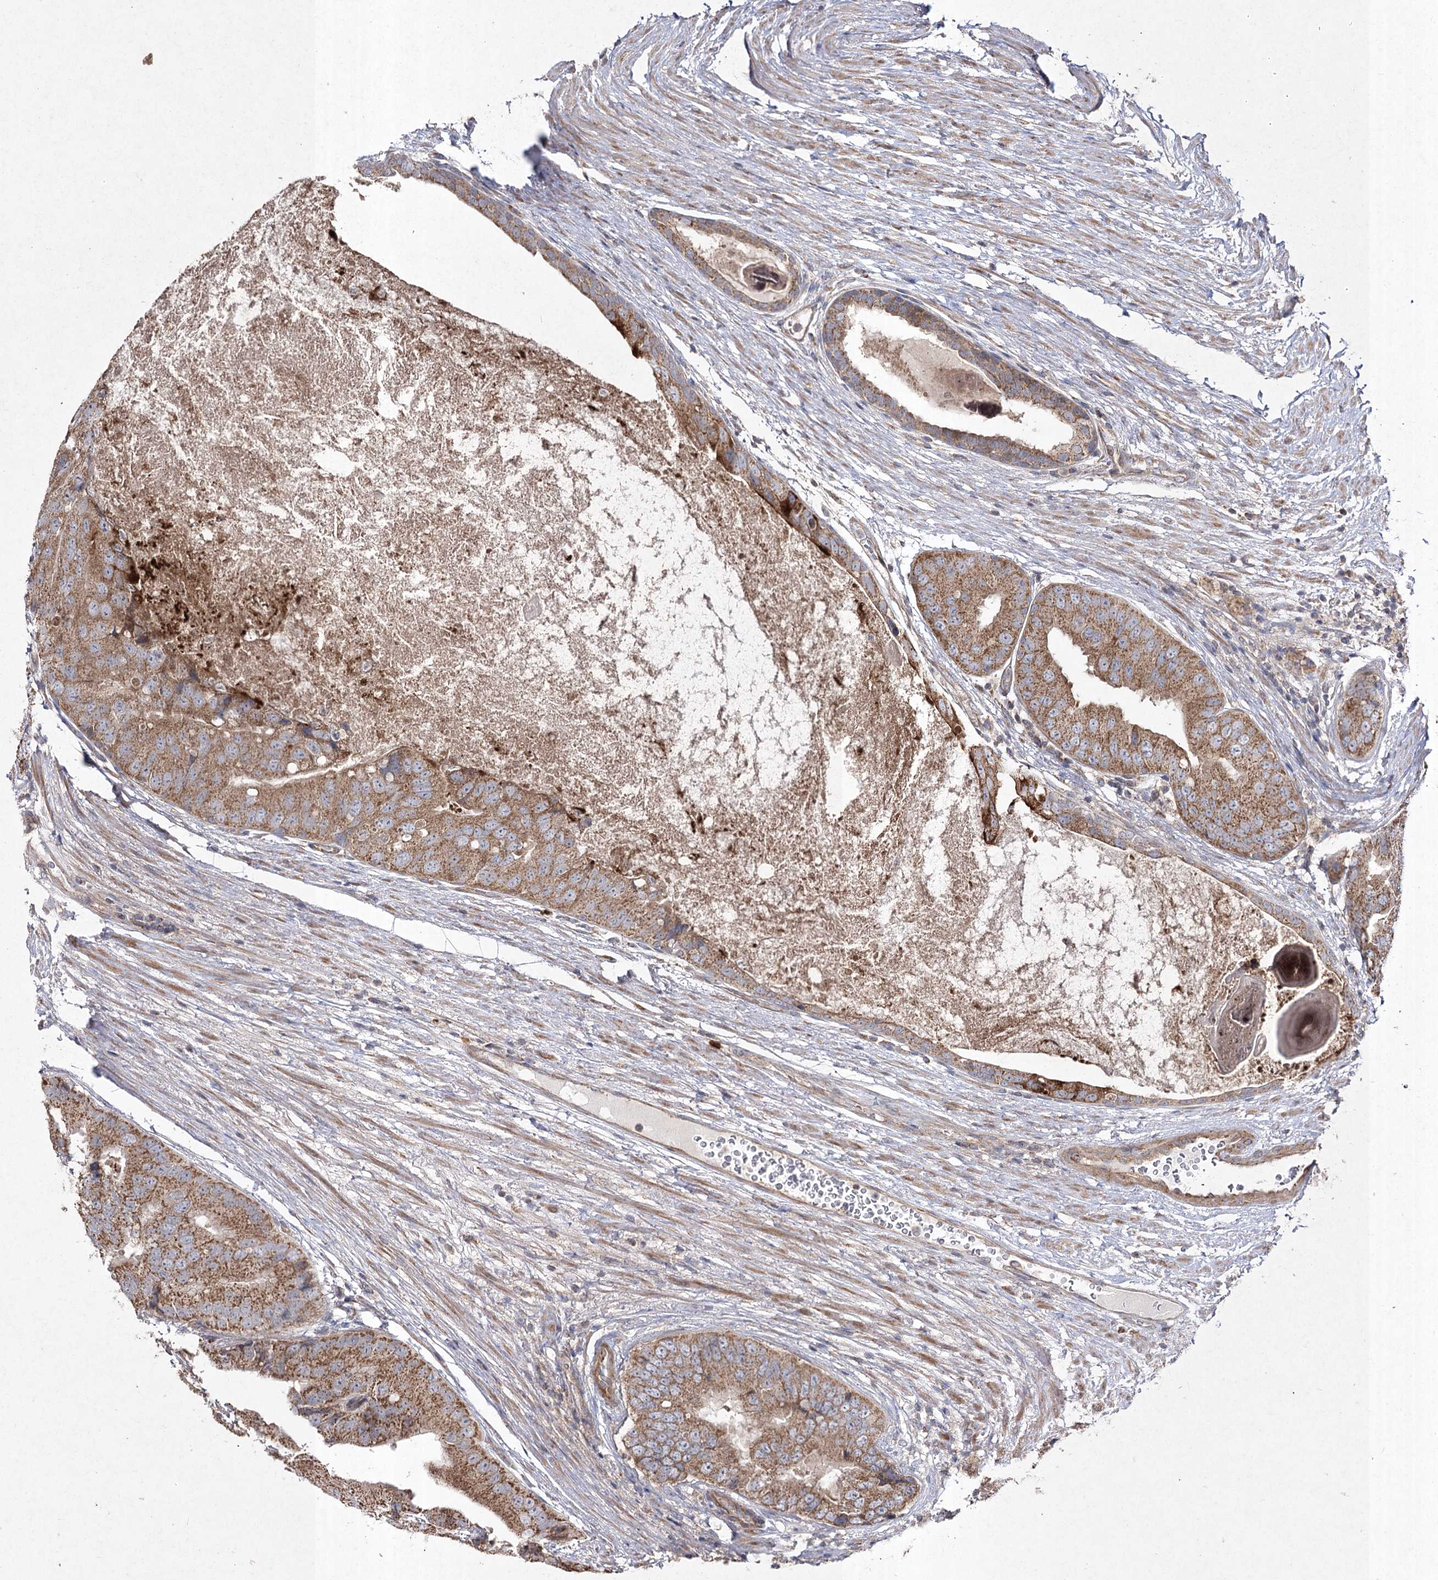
{"staining": {"intensity": "moderate", "quantity": ">75%", "location": "cytoplasmic/membranous"}, "tissue": "prostate cancer", "cell_type": "Tumor cells", "image_type": "cancer", "snomed": [{"axis": "morphology", "description": "Adenocarcinoma, High grade"}, {"axis": "topography", "description": "Prostate"}], "caption": "Immunohistochemistry of human prostate high-grade adenocarcinoma demonstrates medium levels of moderate cytoplasmic/membranous positivity in about >75% of tumor cells.", "gene": "FANCL", "patient": {"sex": "male", "age": 70}}